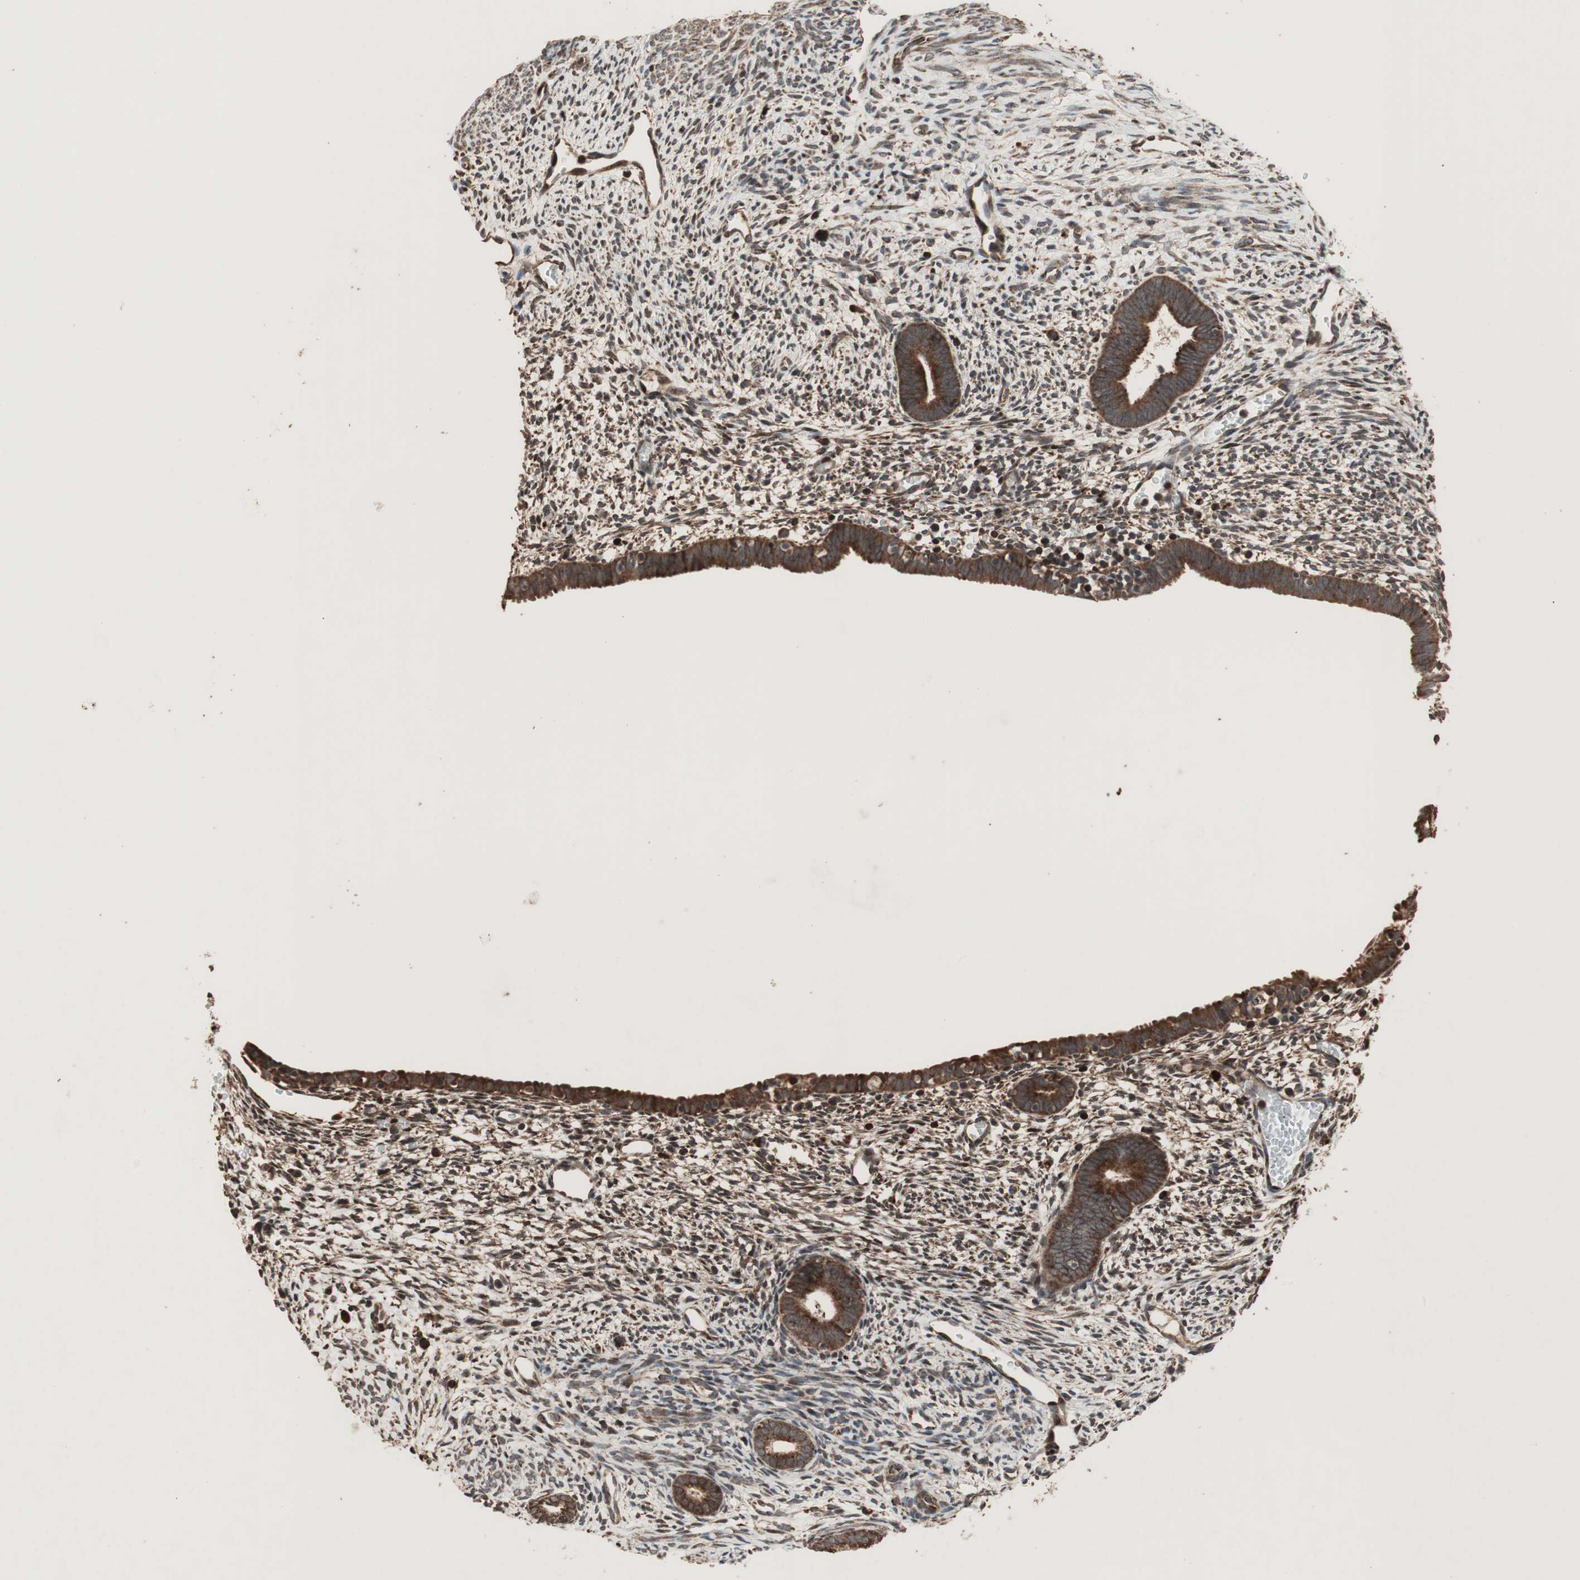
{"staining": {"intensity": "strong", "quantity": ">75%", "location": "cytoplasmic/membranous"}, "tissue": "endometrium", "cell_type": "Cells in endometrial stroma", "image_type": "normal", "snomed": [{"axis": "morphology", "description": "Normal tissue, NOS"}, {"axis": "morphology", "description": "Atrophy, NOS"}, {"axis": "topography", "description": "Uterus"}, {"axis": "topography", "description": "Endometrium"}], "caption": "Protein expression analysis of unremarkable human endometrium reveals strong cytoplasmic/membranous positivity in approximately >75% of cells in endometrial stroma. The staining is performed using DAB brown chromogen to label protein expression. The nuclei are counter-stained blue using hematoxylin.", "gene": "RAB1A", "patient": {"sex": "female", "age": 68}}